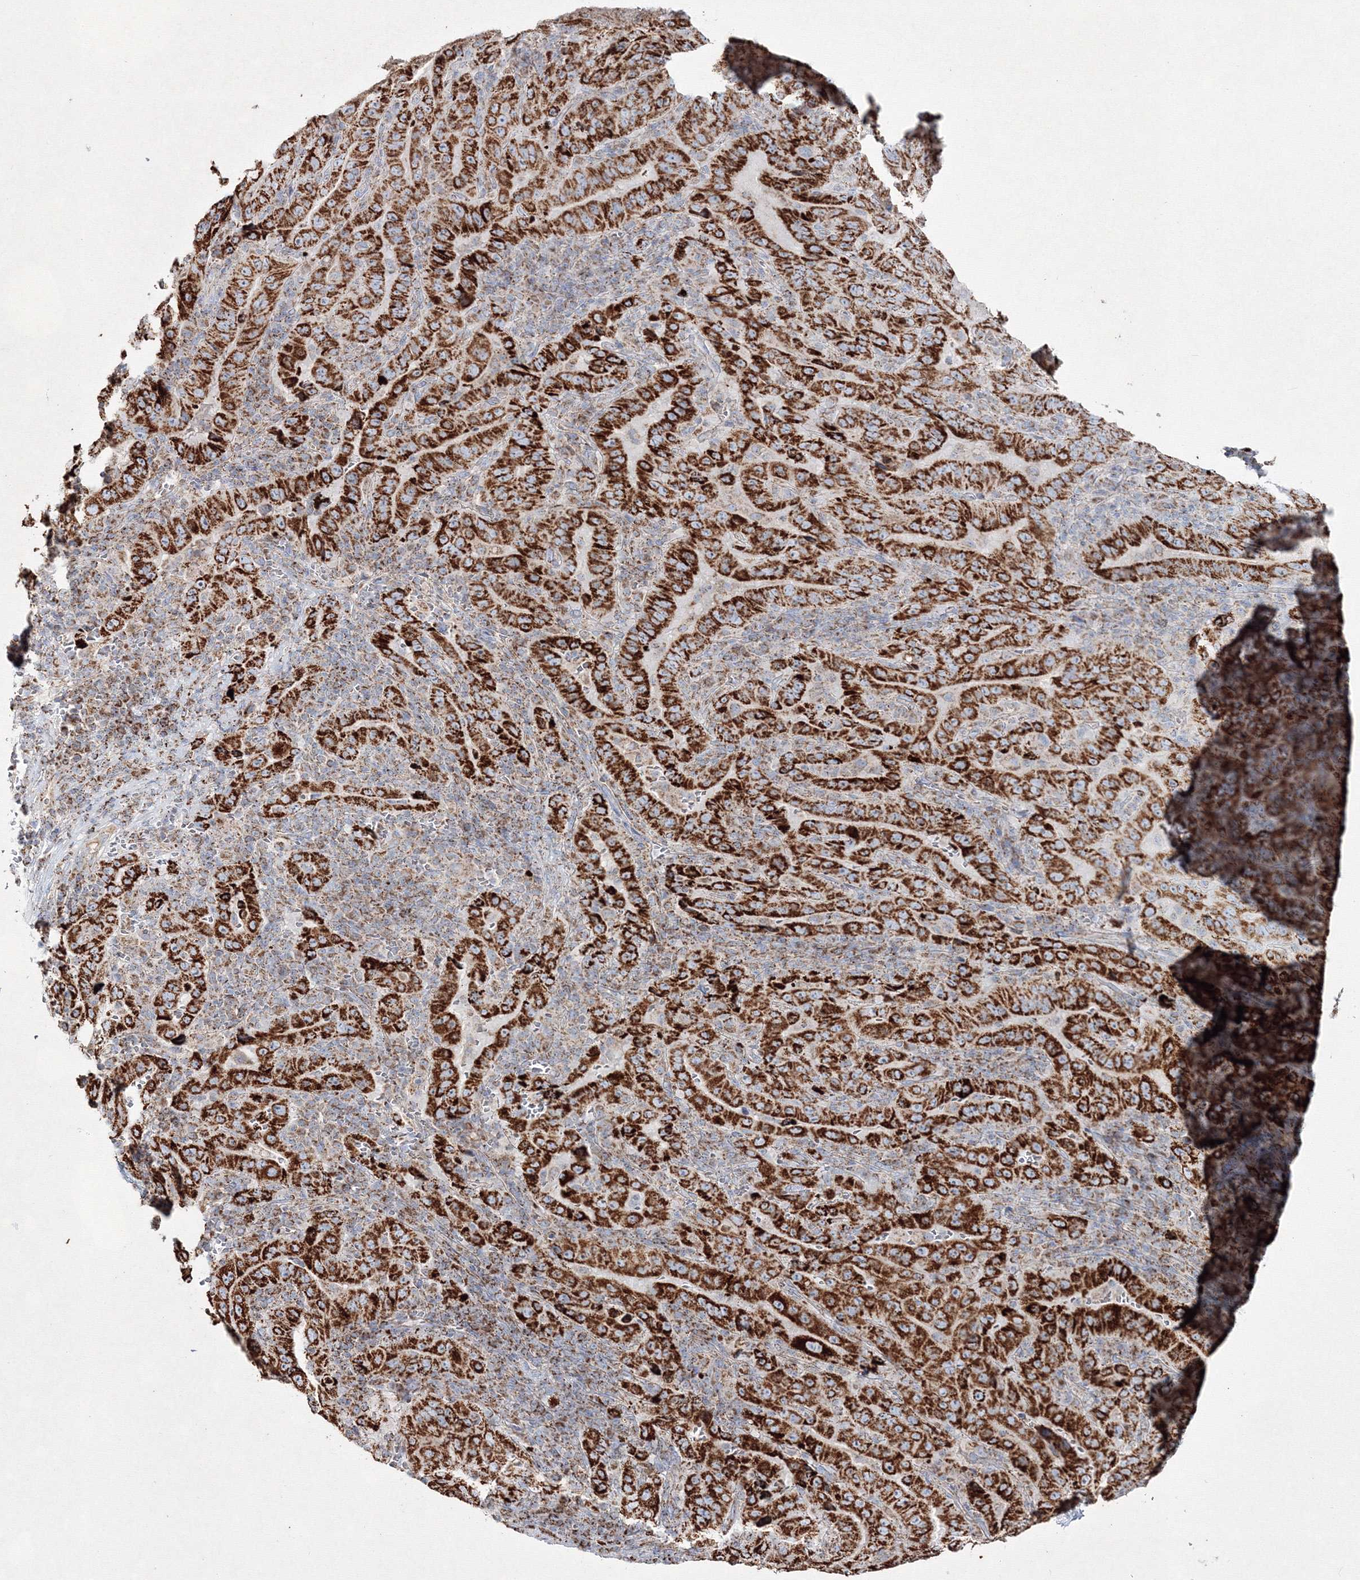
{"staining": {"intensity": "strong", "quantity": ">75%", "location": "cytoplasmic/membranous"}, "tissue": "pancreatic cancer", "cell_type": "Tumor cells", "image_type": "cancer", "snomed": [{"axis": "morphology", "description": "Adenocarcinoma, NOS"}, {"axis": "topography", "description": "Pancreas"}], "caption": "Human pancreatic adenocarcinoma stained with a brown dye shows strong cytoplasmic/membranous positive positivity in approximately >75% of tumor cells.", "gene": "IGSF9", "patient": {"sex": "male", "age": 63}}